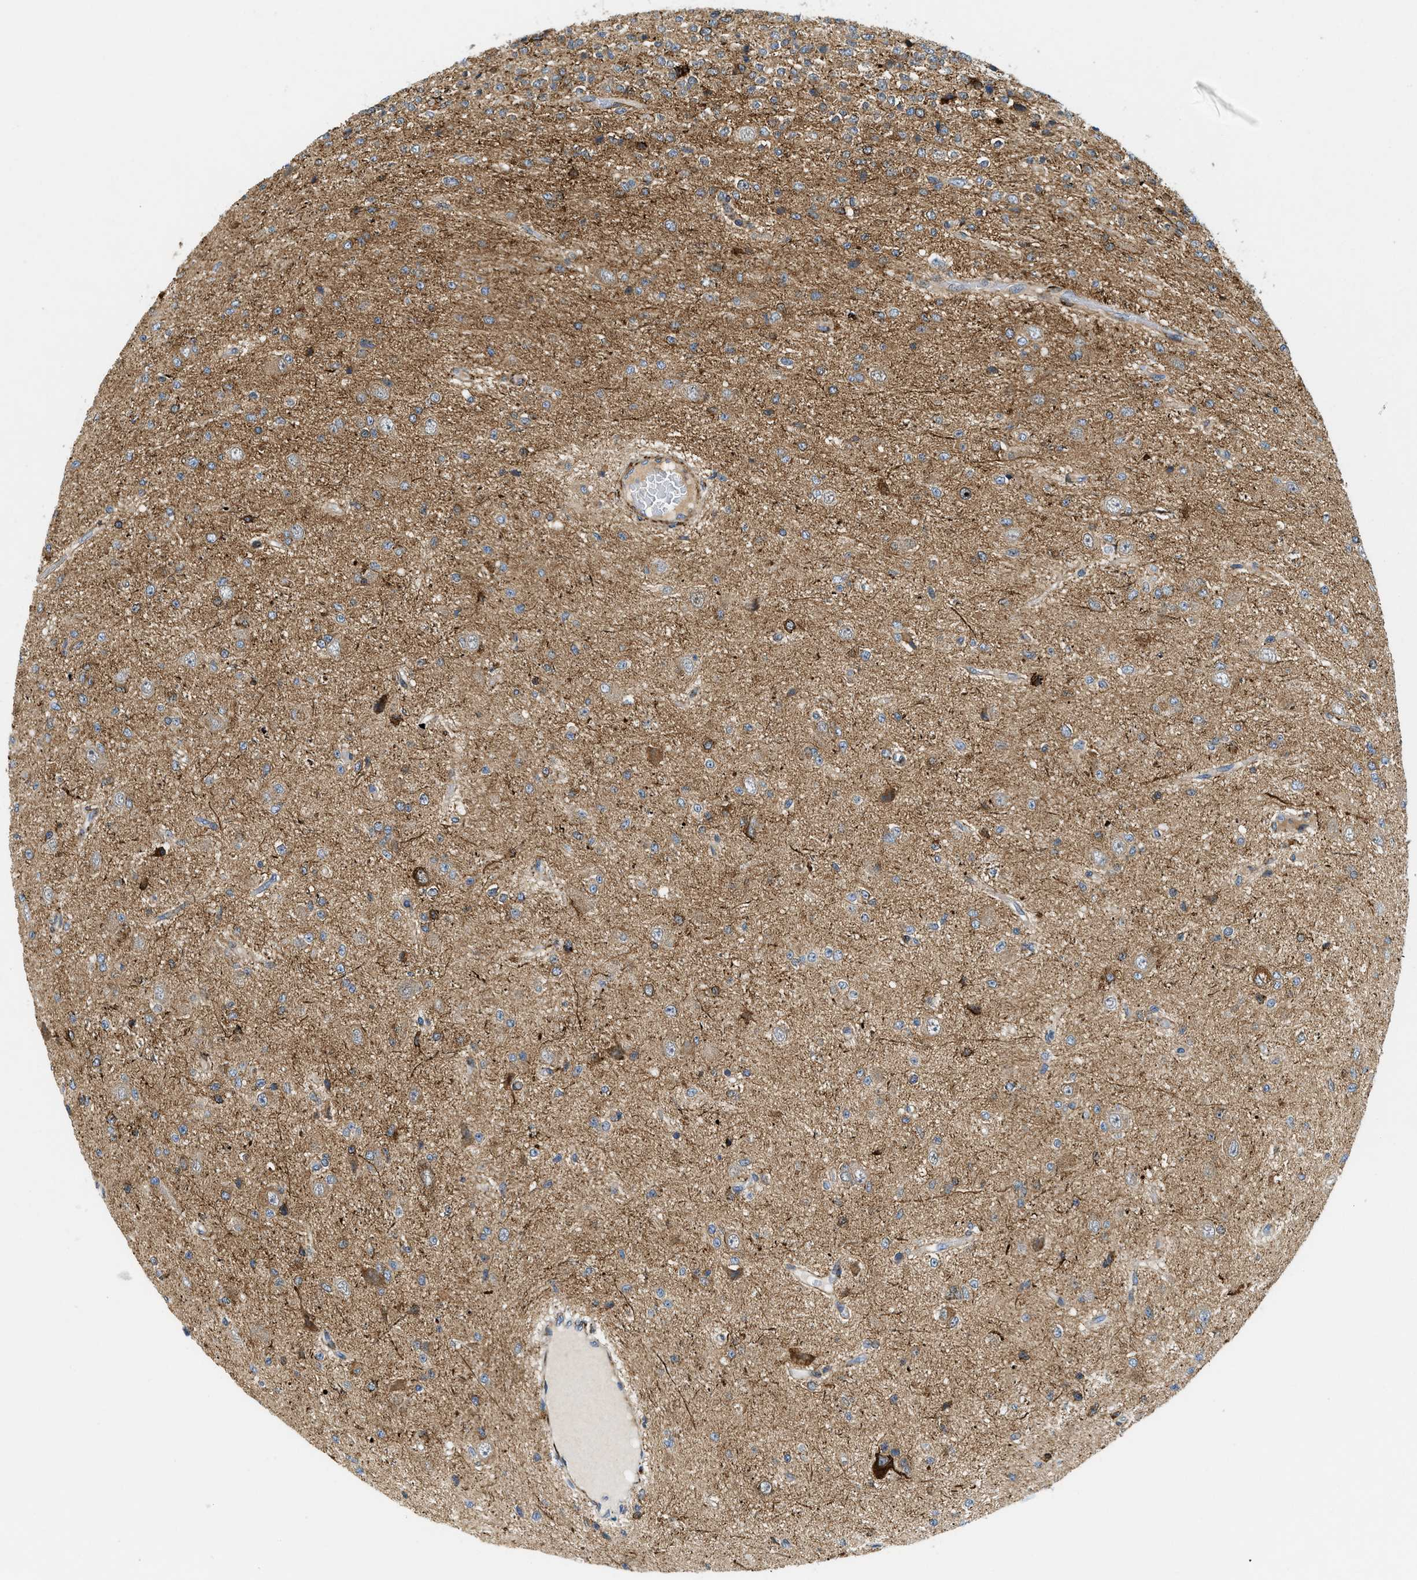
{"staining": {"intensity": "moderate", "quantity": ">75%", "location": "cytoplasmic/membranous"}, "tissue": "glioma", "cell_type": "Tumor cells", "image_type": "cancer", "snomed": [{"axis": "morphology", "description": "Glioma, malignant, High grade"}, {"axis": "topography", "description": "pancreas cauda"}], "caption": "Moderate cytoplasmic/membranous positivity for a protein is seen in about >75% of tumor cells of glioma using IHC.", "gene": "ZNF599", "patient": {"sex": "male", "age": 60}}